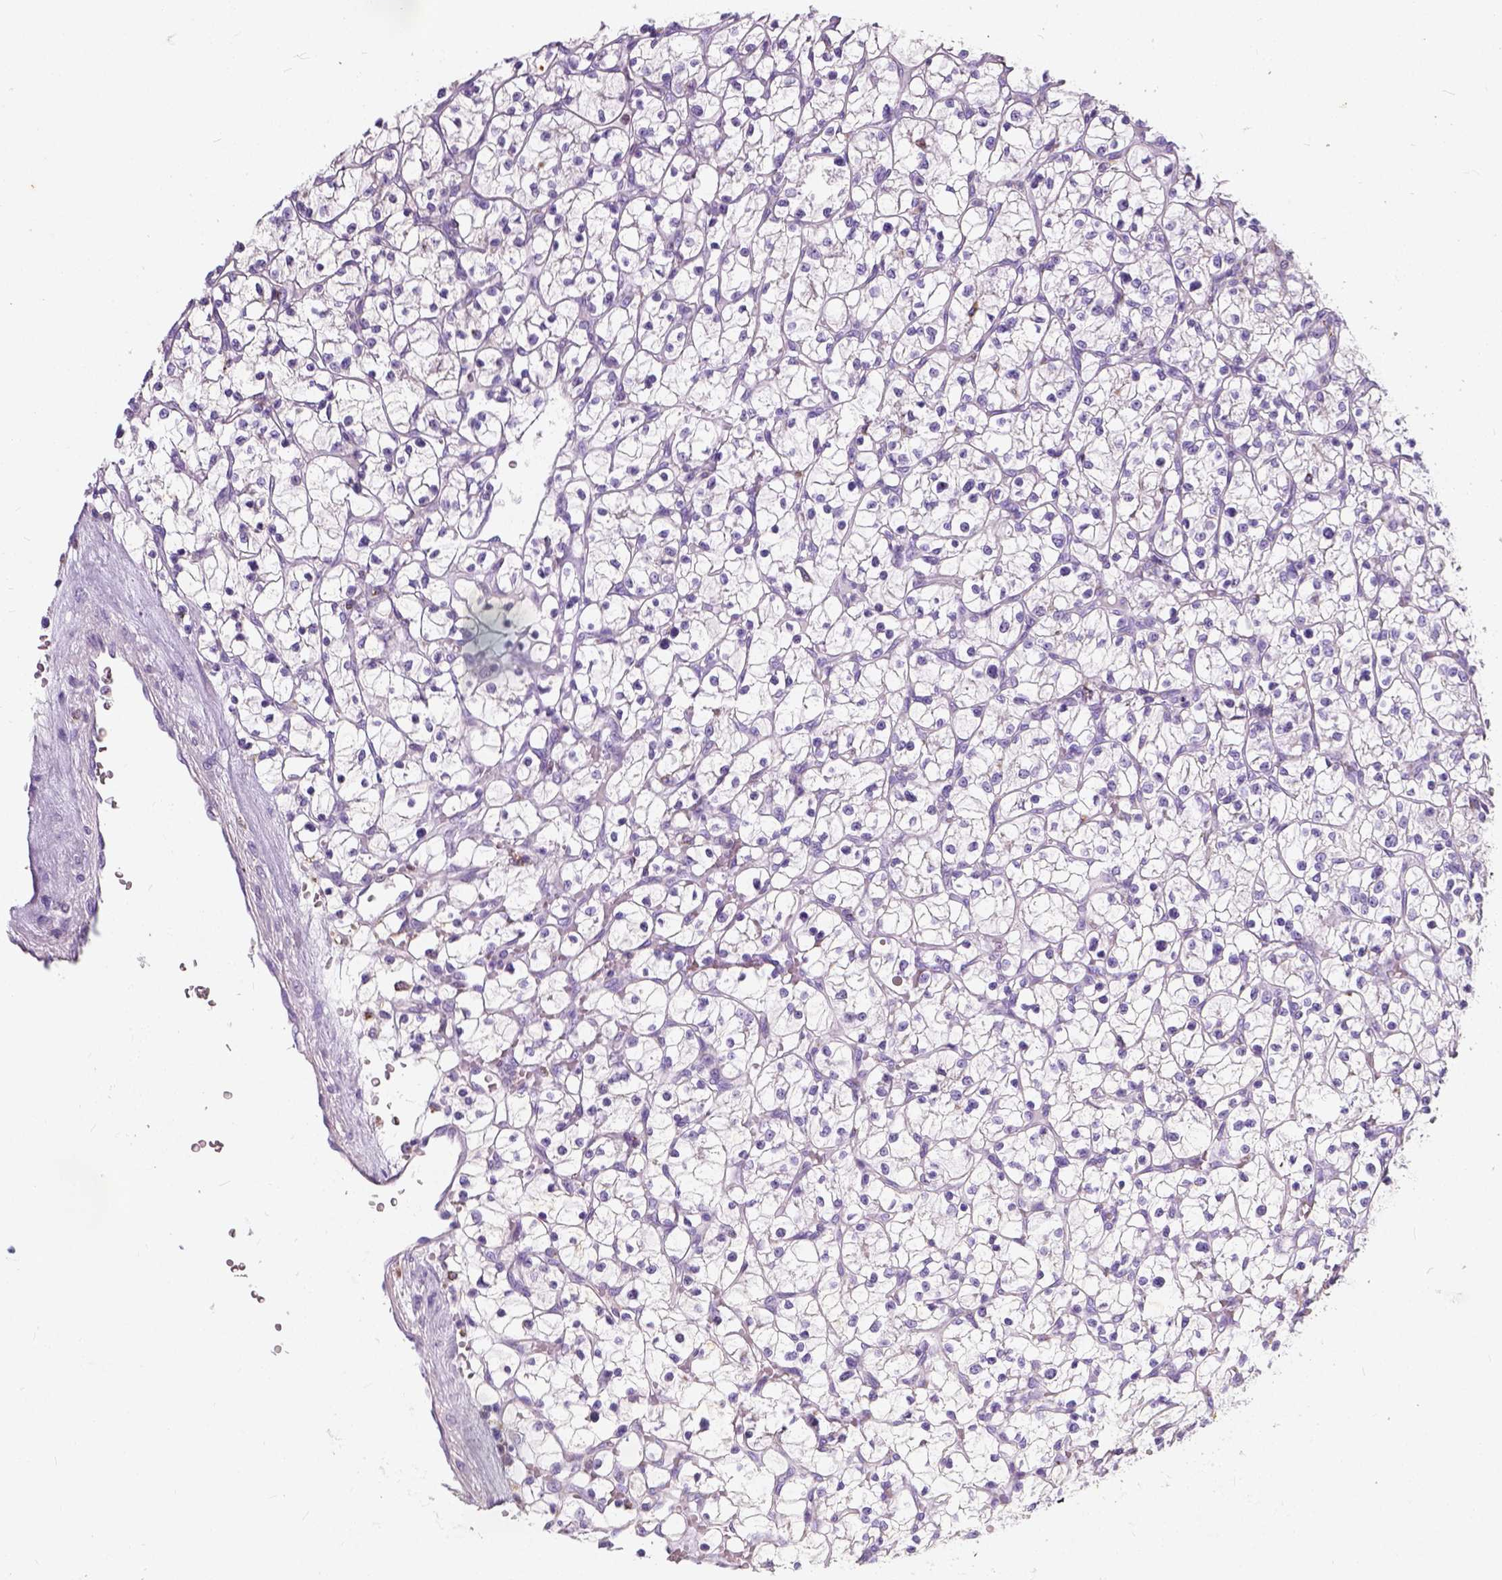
{"staining": {"intensity": "negative", "quantity": "none", "location": "none"}, "tissue": "renal cancer", "cell_type": "Tumor cells", "image_type": "cancer", "snomed": [{"axis": "morphology", "description": "Adenocarcinoma, NOS"}, {"axis": "topography", "description": "Kidney"}], "caption": "The immunohistochemistry (IHC) image has no significant staining in tumor cells of renal cancer (adenocarcinoma) tissue.", "gene": "CHODL", "patient": {"sex": "female", "age": 64}}